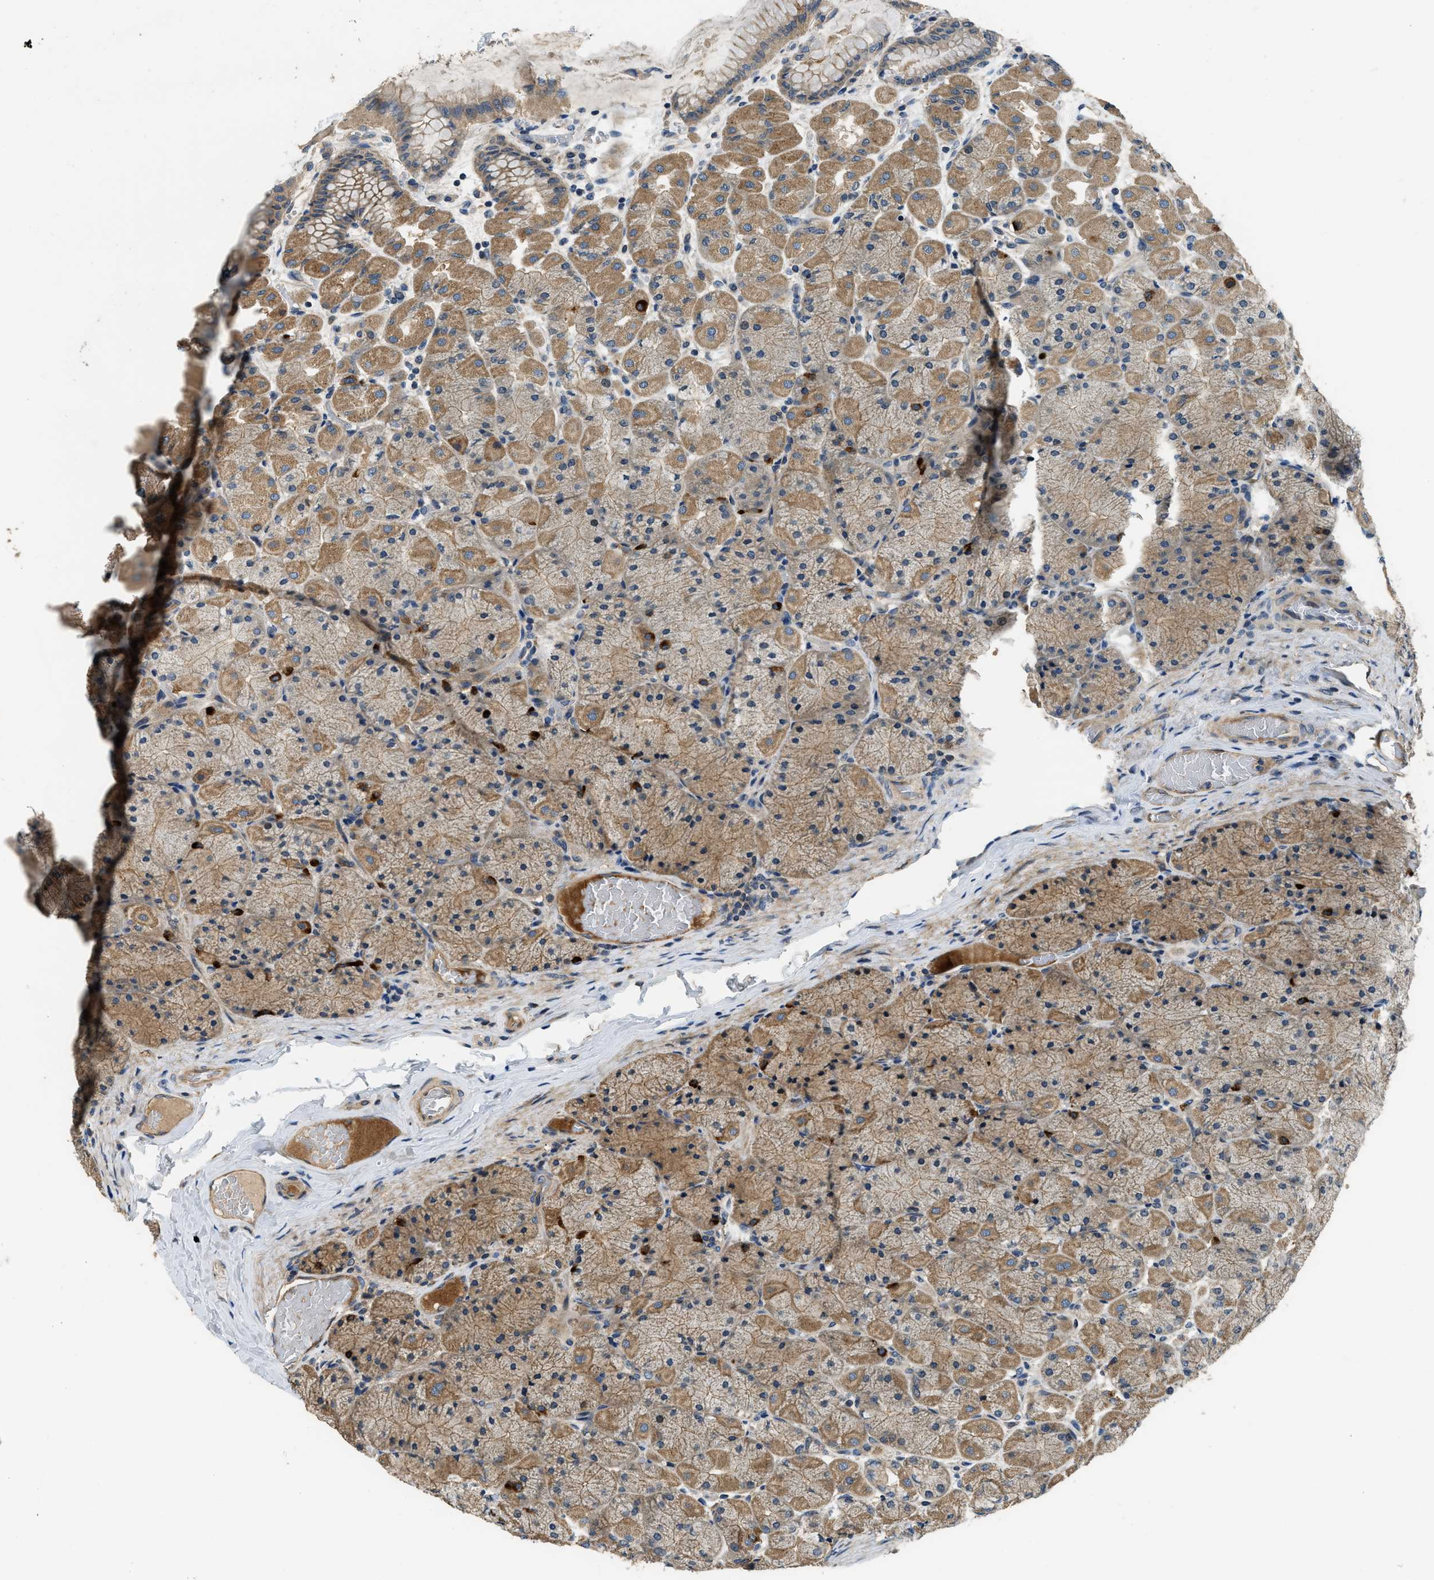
{"staining": {"intensity": "moderate", "quantity": ">75%", "location": "cytoplasmic/membranous"}, "tissue": "stomach", "cell_type": "Glandular cells", "image_type": "normal", "snomed": [{"axis": "morphology", "description": "Normal tissue, NOS"}, {"axis": "topography", "description": "Stomach, upper"}], "caption": "Protein analysis of normal stomach displays moderate cytoplasmic/membranous positivity in approximately >75% of glandular cells.", "gene": "IL3RA", "patient": {"sex": "female", "age": 56}}